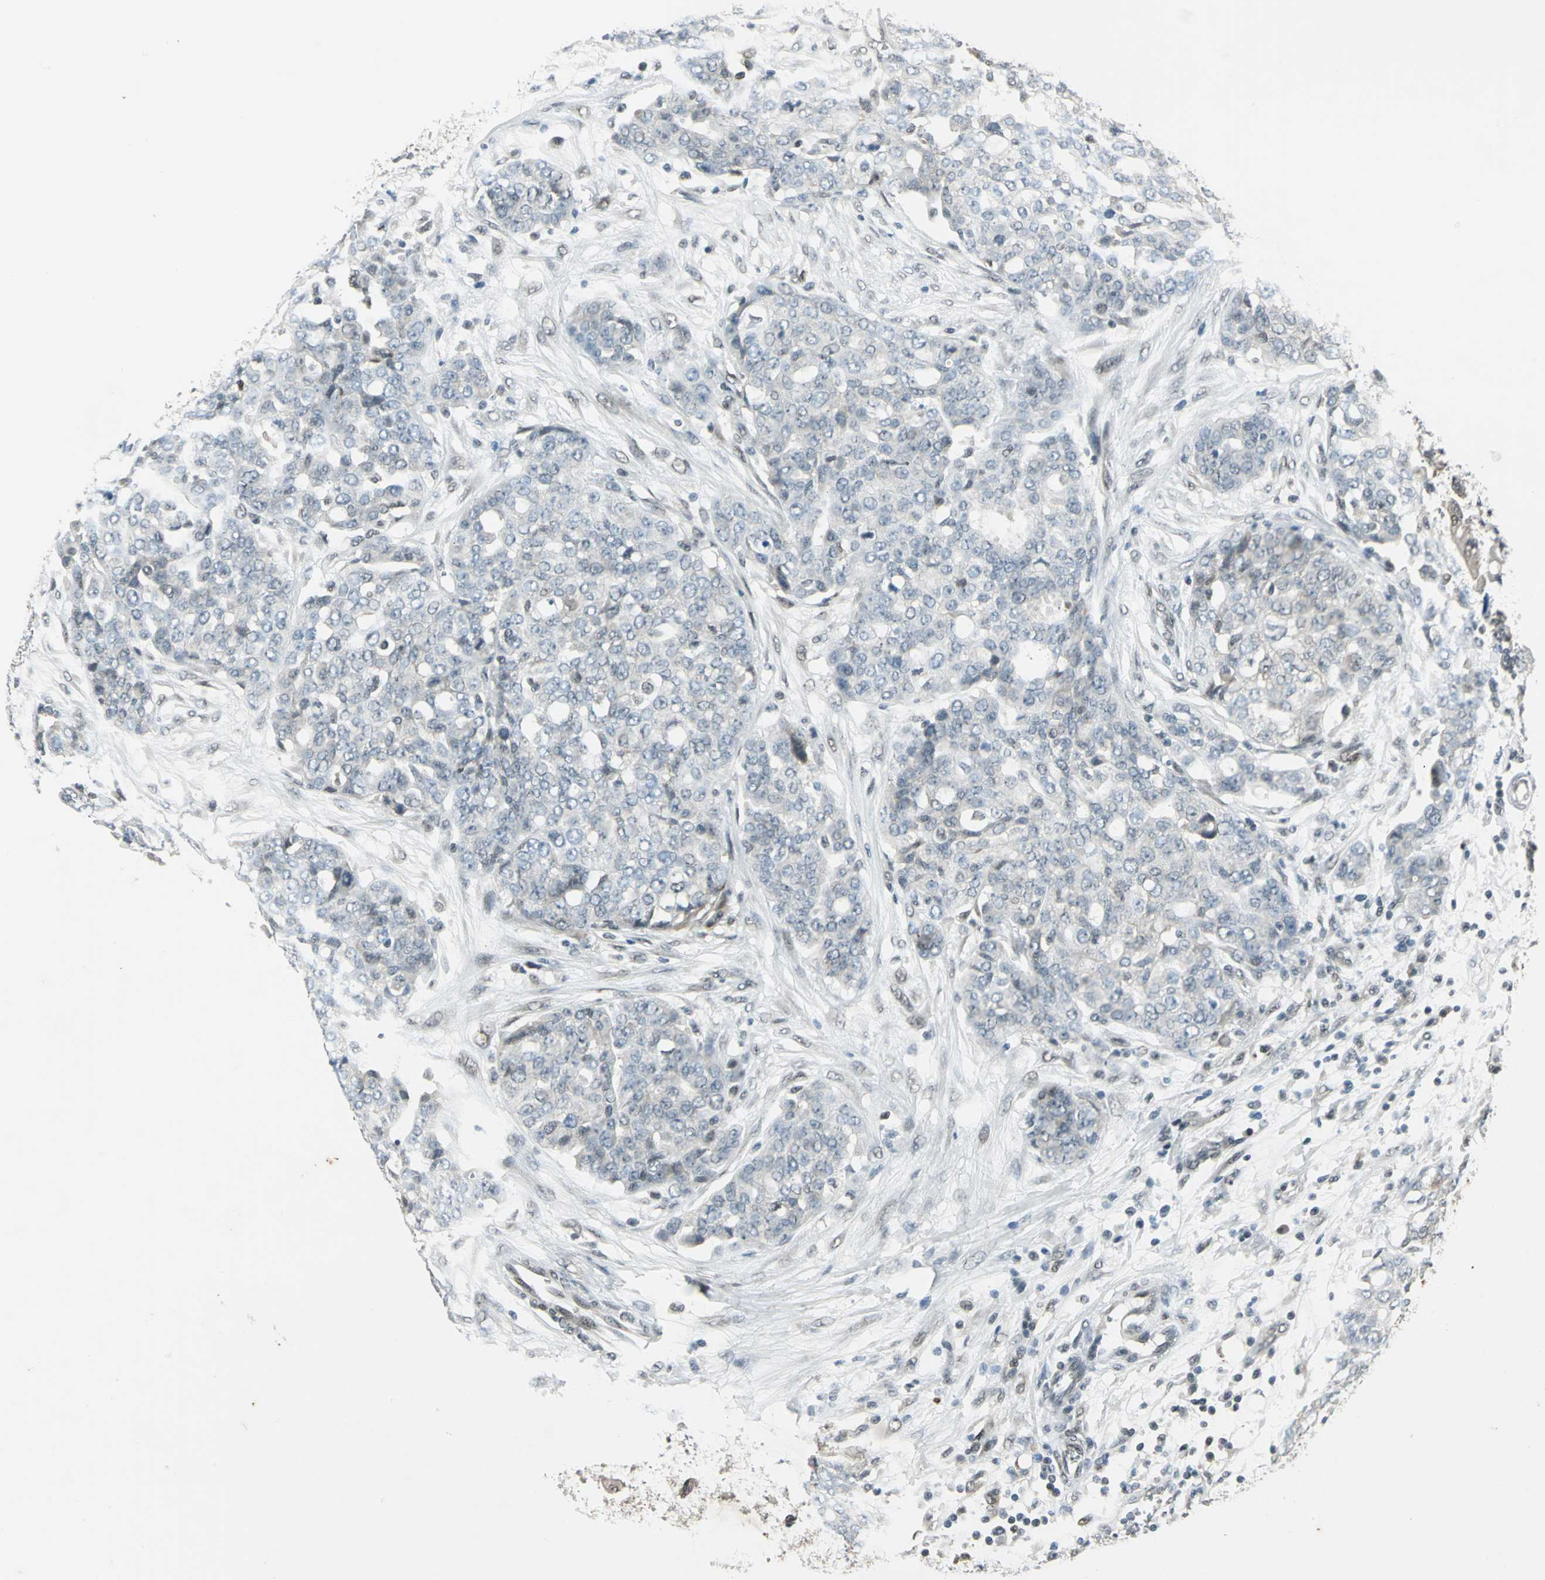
{"staining": {"intensity": "negative", "quantity": "none", "location": "none"}, "tissue": "ovarian cancer", "cell_type": "Tumor cells", "image_type": "cancer", "snomed": [{"axis": "morphology", "description": "Cystadenocarcinoma, serous, NOS"}, {"axis": "topography", "description": "Soft tissue"}, {"axis": "topography", "description": "Ovary"}], "caption": "High magnification brightfield microscopy of ovarian cancer stained with DAB (3,3'-diaminobenzidine) (brown) and counterstained with hematoxylin (blue): tumor cells show no significant staining.", "gene": "RAD17", "patient": {"sex": "female", "age": 57}}